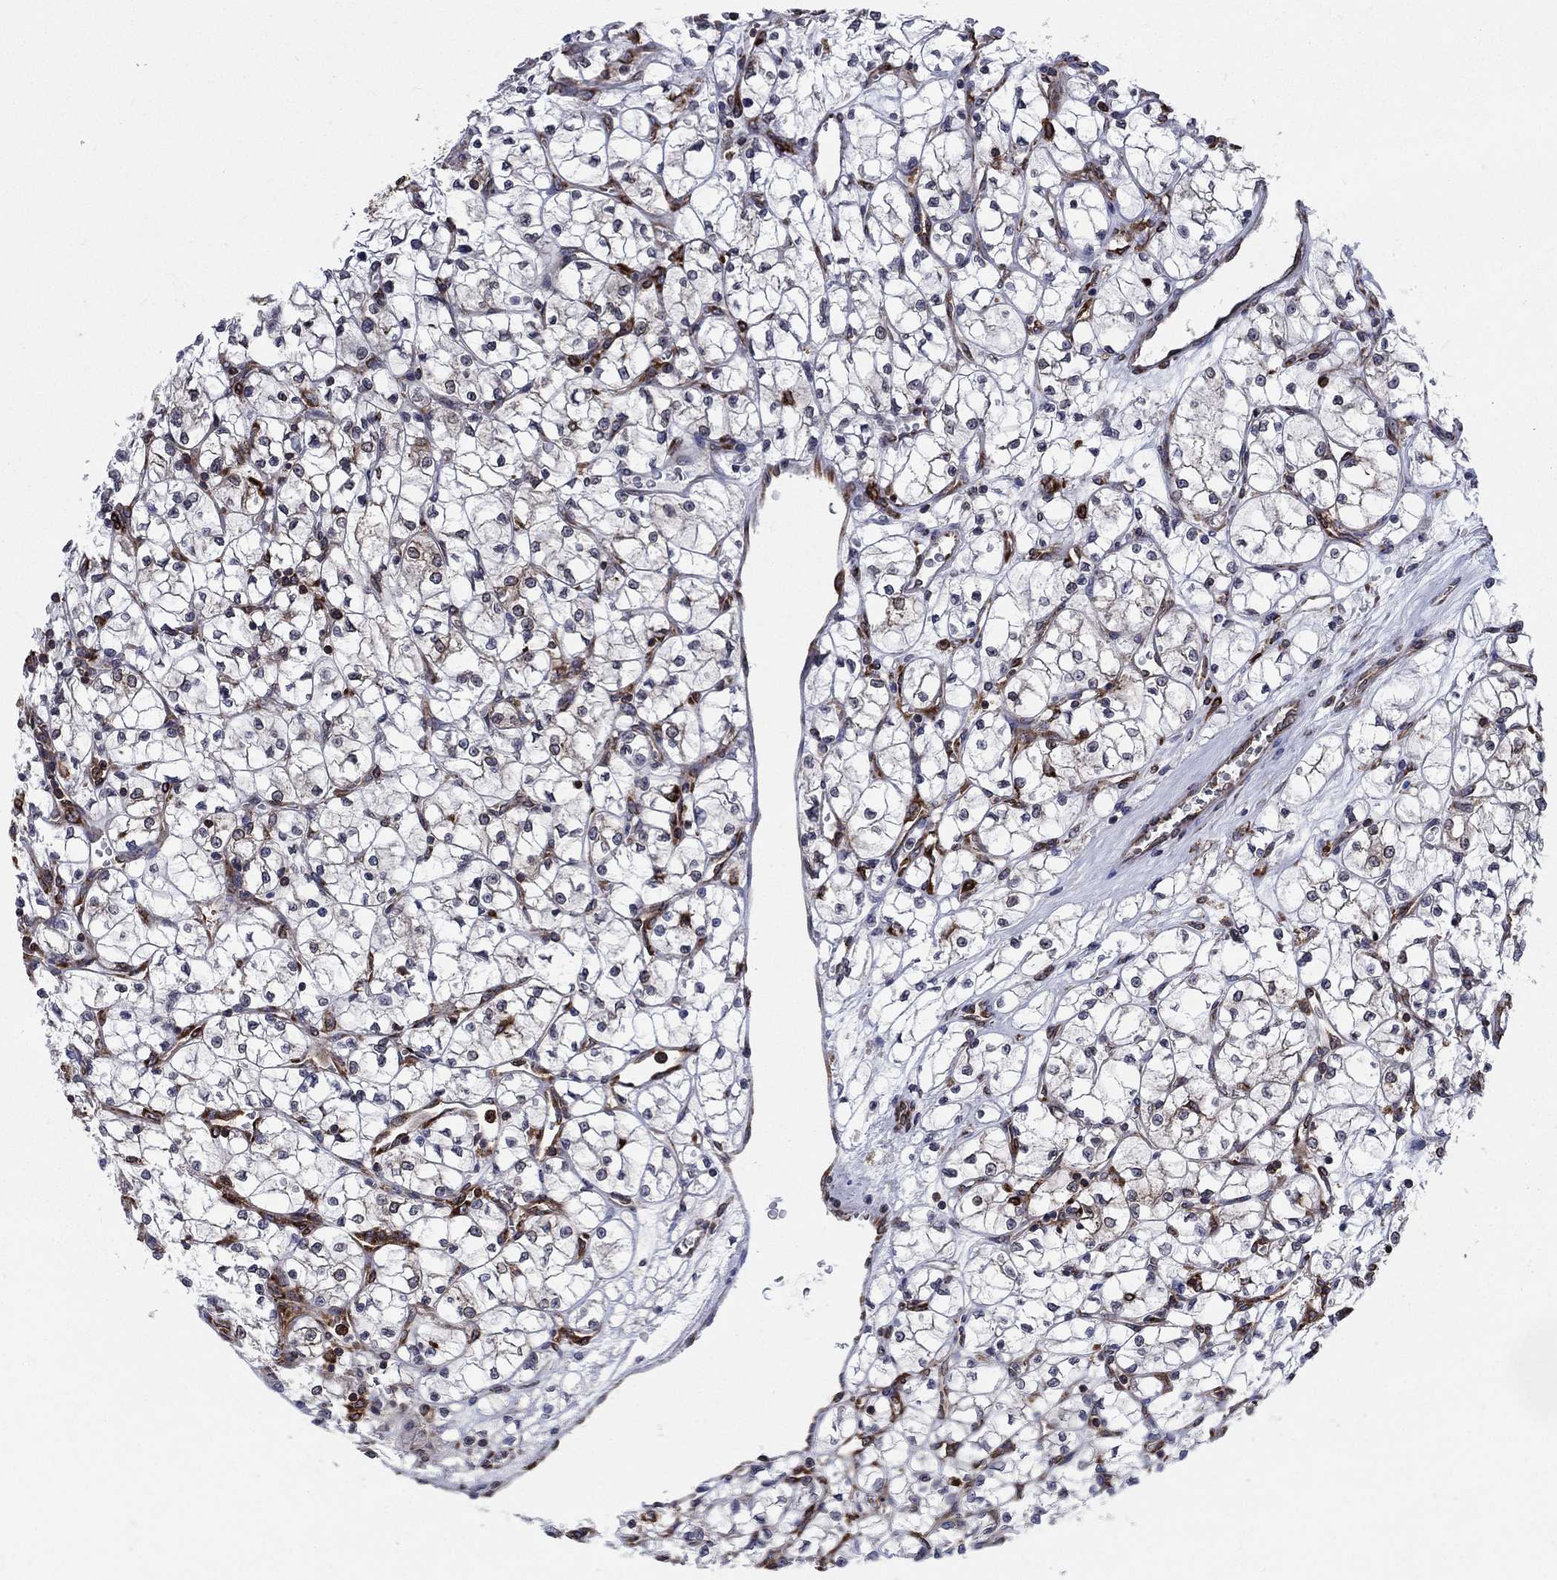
{"staining": {"intensity": "negative", "quantity": "none", "location": "none"}, "tissue": "renal cancer", "cell_type": "Tumor cells", "image_type": "cancer", "snomed": [{"axis": "morphology", "description": "Adenocarcinoma, NOS"}, {"axis": "topography", "description": "Kidney"}], "caption": "Protein analysis of adenocarcinoma (renal) demonstrates no significant positivity in tumor cells. (Brightfield microscopy of DAB (3,3'-diaminobenzidine) immunohistochemistry (IHC) at high magnification).", "gene": "YBX1", "patient": {"sex": "female", "age": 64}}